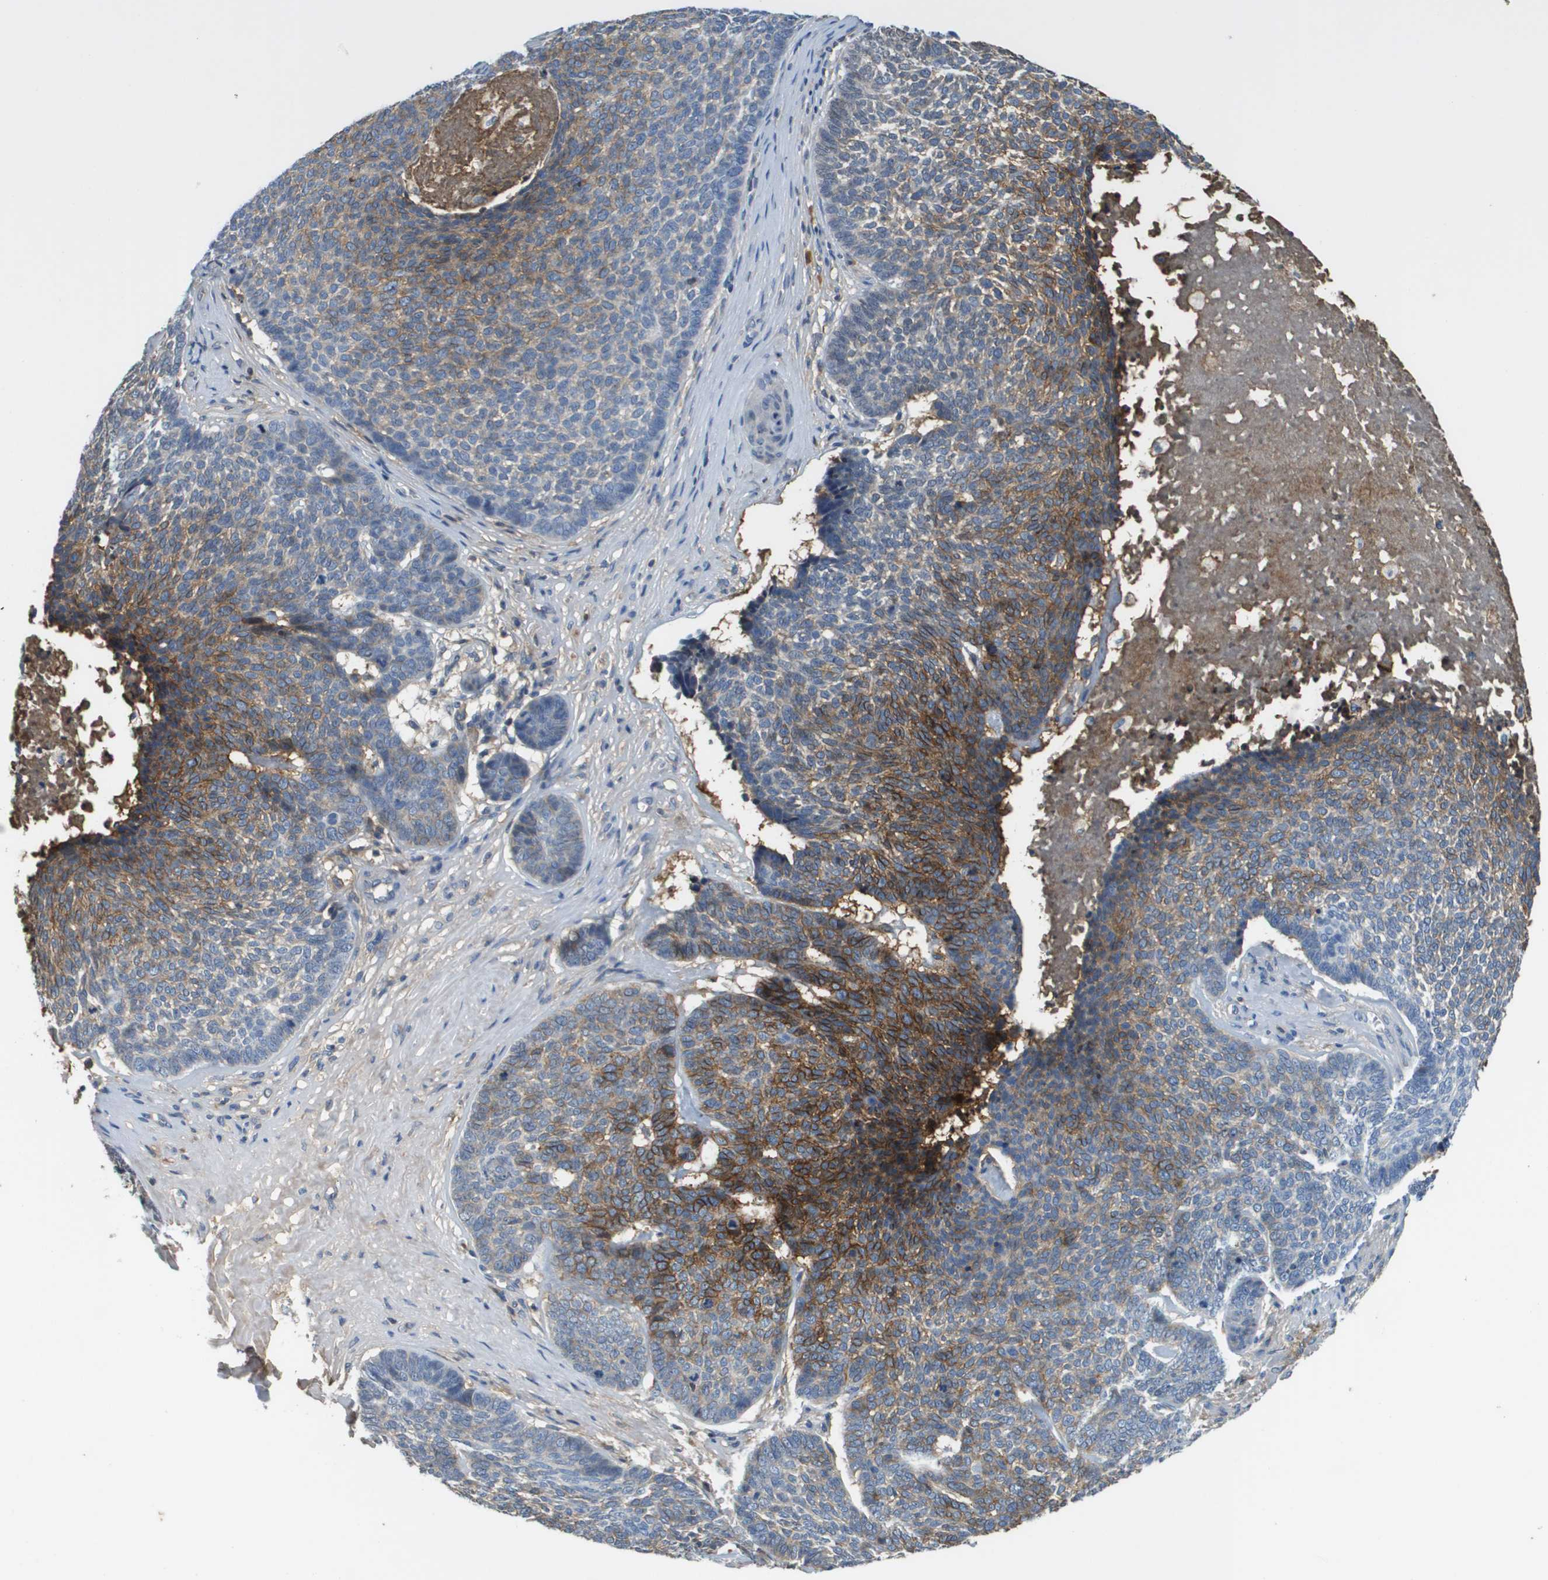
{"staining": {"intensity": "strong", "quantity": "25%-75%", "location": "cytoplasmic/membranous"}, "tissue": "skin cancer", "cell_type": "Tumor cells", "image_type": "cancer", "snomed": [{"axis": "morphology", "description": "Basal cell carcinoma"}, {"axis": "topography", "description": "Skin"}], "caption": "Tumor cells reveal strong cytoplasmic/membranous expression in approximately 25%-75% of cells in basal cell carcinoma (skin).", "gene": "SLC16A3", "patient": {"sex": "male", "age": 84}}